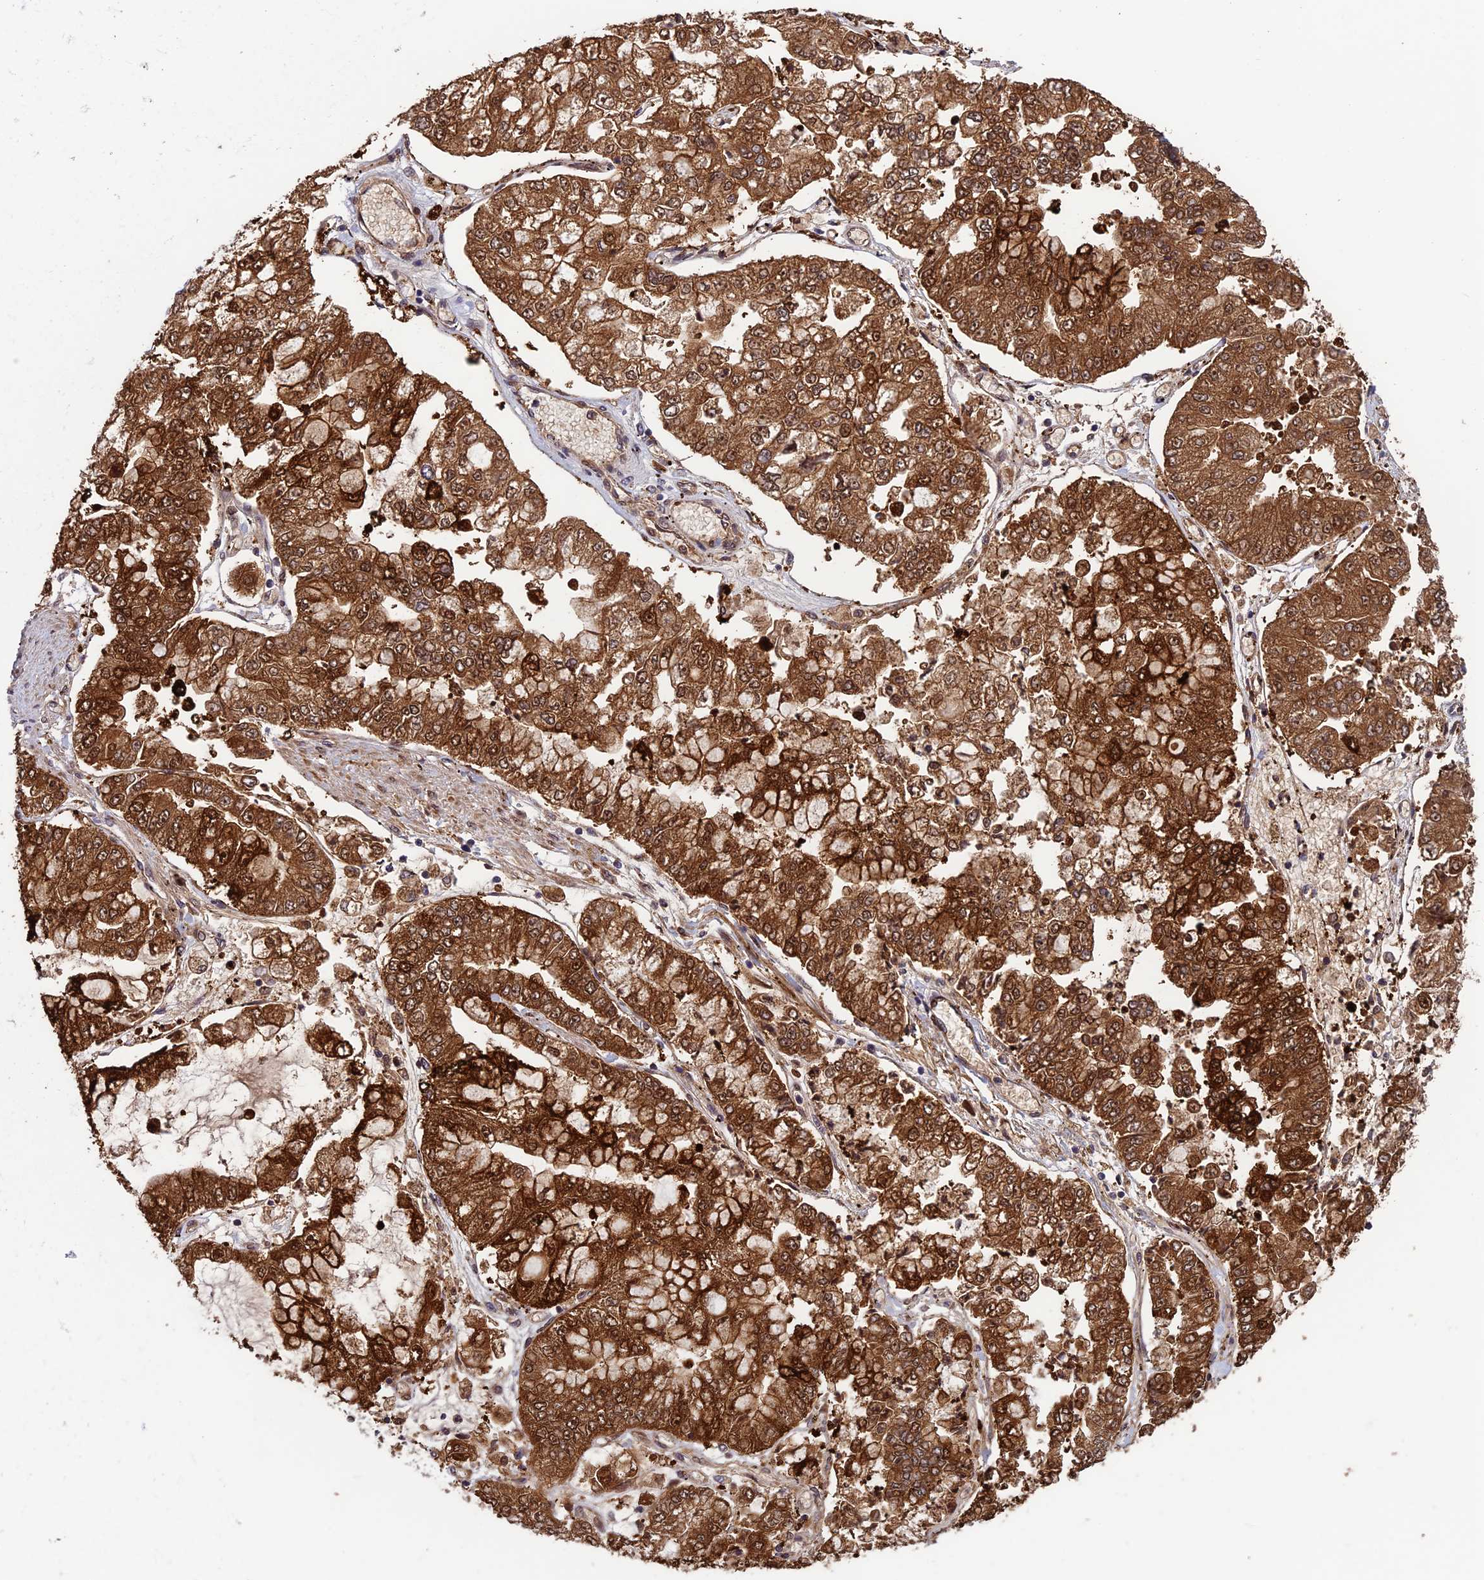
{"staining": {"intensity": "strong", "quantity": ">75%", "location": "cytoplasmic/membranous,nuclear"}, "tissue": "stomach cancer", "cell_type": "Tumor cells", "image_type": "cancer", "snomed": [{"axis": "morphology", "description": "Adenocarcinoma, NOS"}, {"axis": "topography", "description": "Stomach"}], "caption": "IHC (DAB) staining of stomach cancer demonstrates strong cytoplasmic/membranous and nuclear protein positivity in about >75% of tumor cells.", "gene": "CCDC15", "patient": {"sex": "male", "age": 76}}